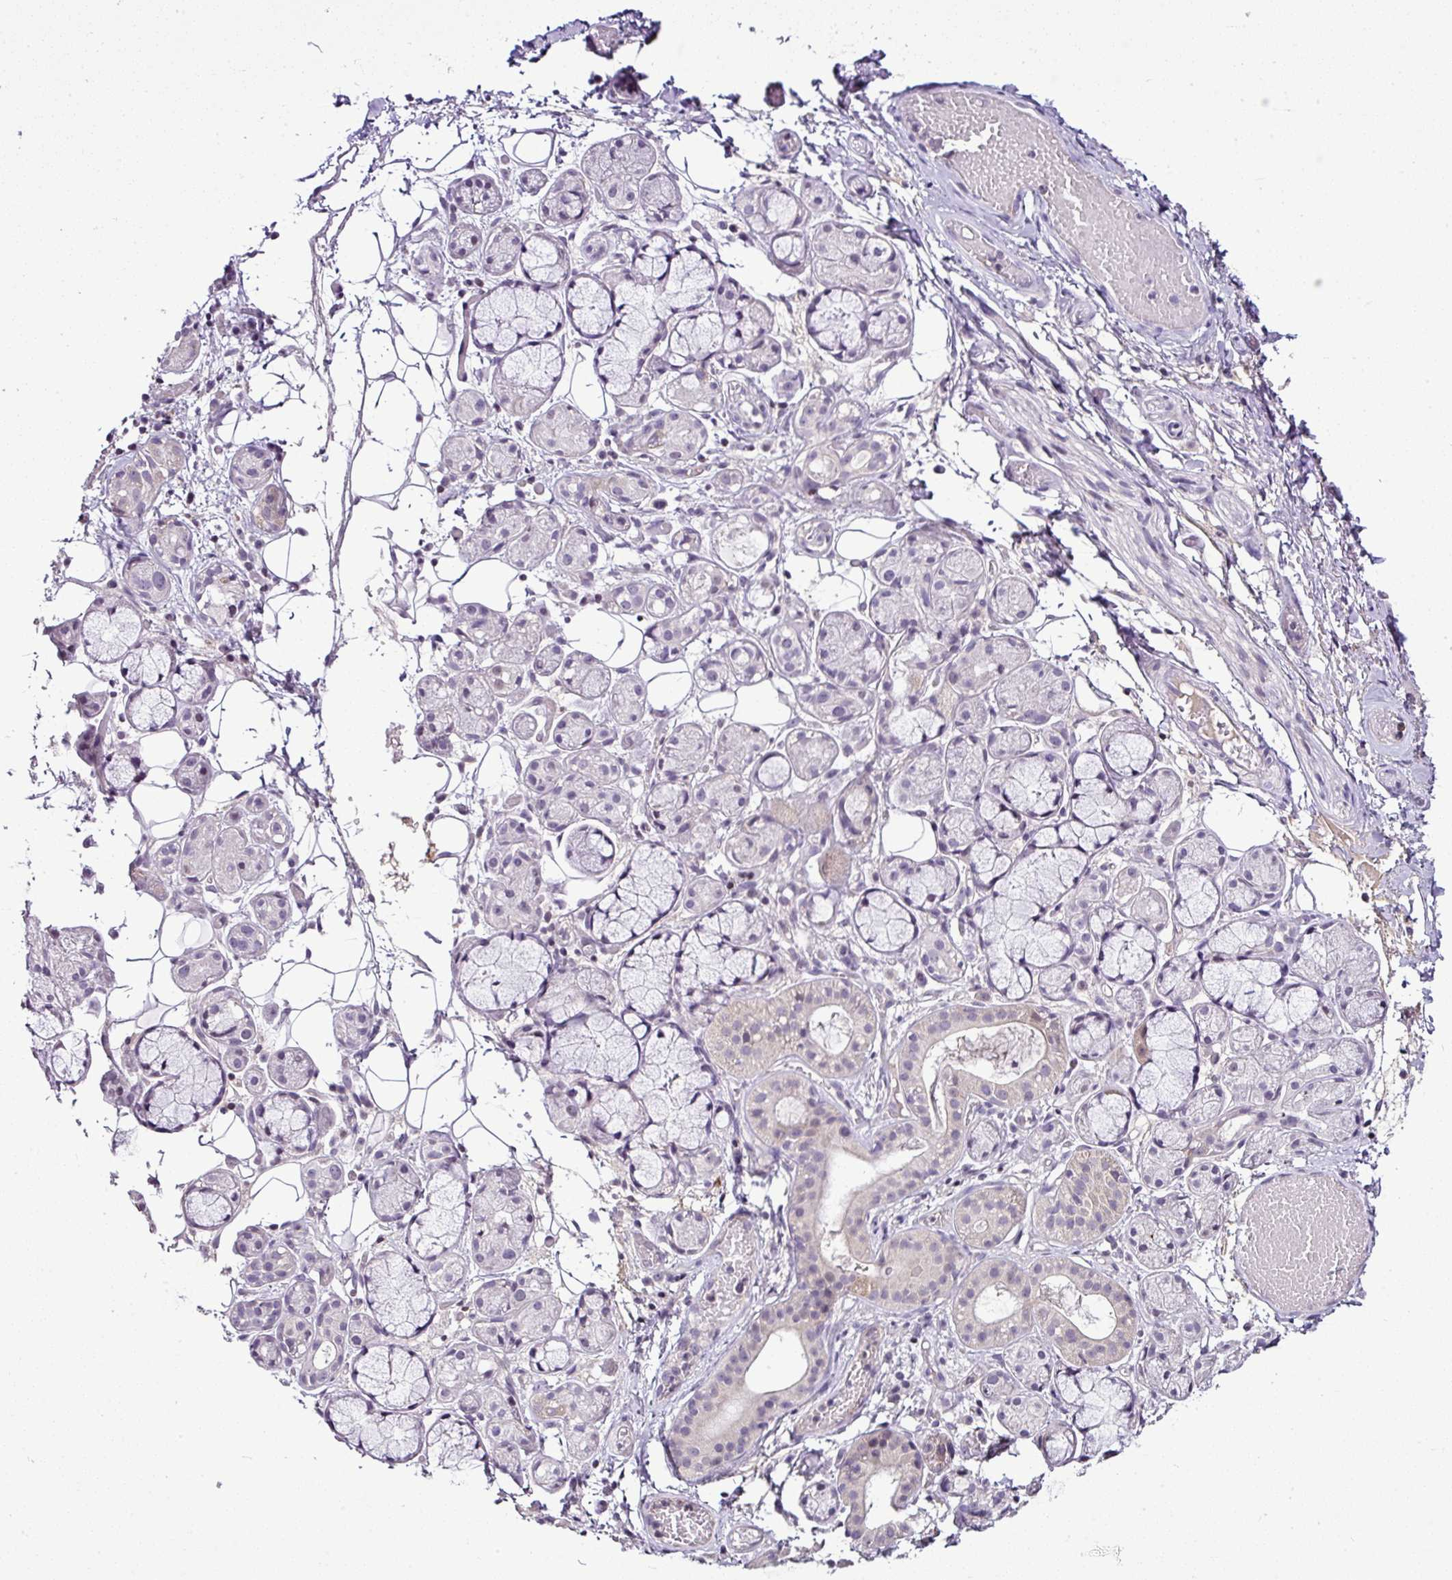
{"staining": {"intensity": "negative", "quantity": "none", "location": "none"}, "tissue": "salivary gland", "cell_type": "Glandular cells", "image_type": "normal", "snomed": [{"axis": "morphology", "description": "Normal tissue, NOS"}, {"axis": "topography", "description": "Salivary gland"}], "caption": "Salivary gland stained for a protein using immunohistochemistry exhibits no staining glandular cells.", "gene": "TEX30", "patient": {"sex": "male", "age": 82}}